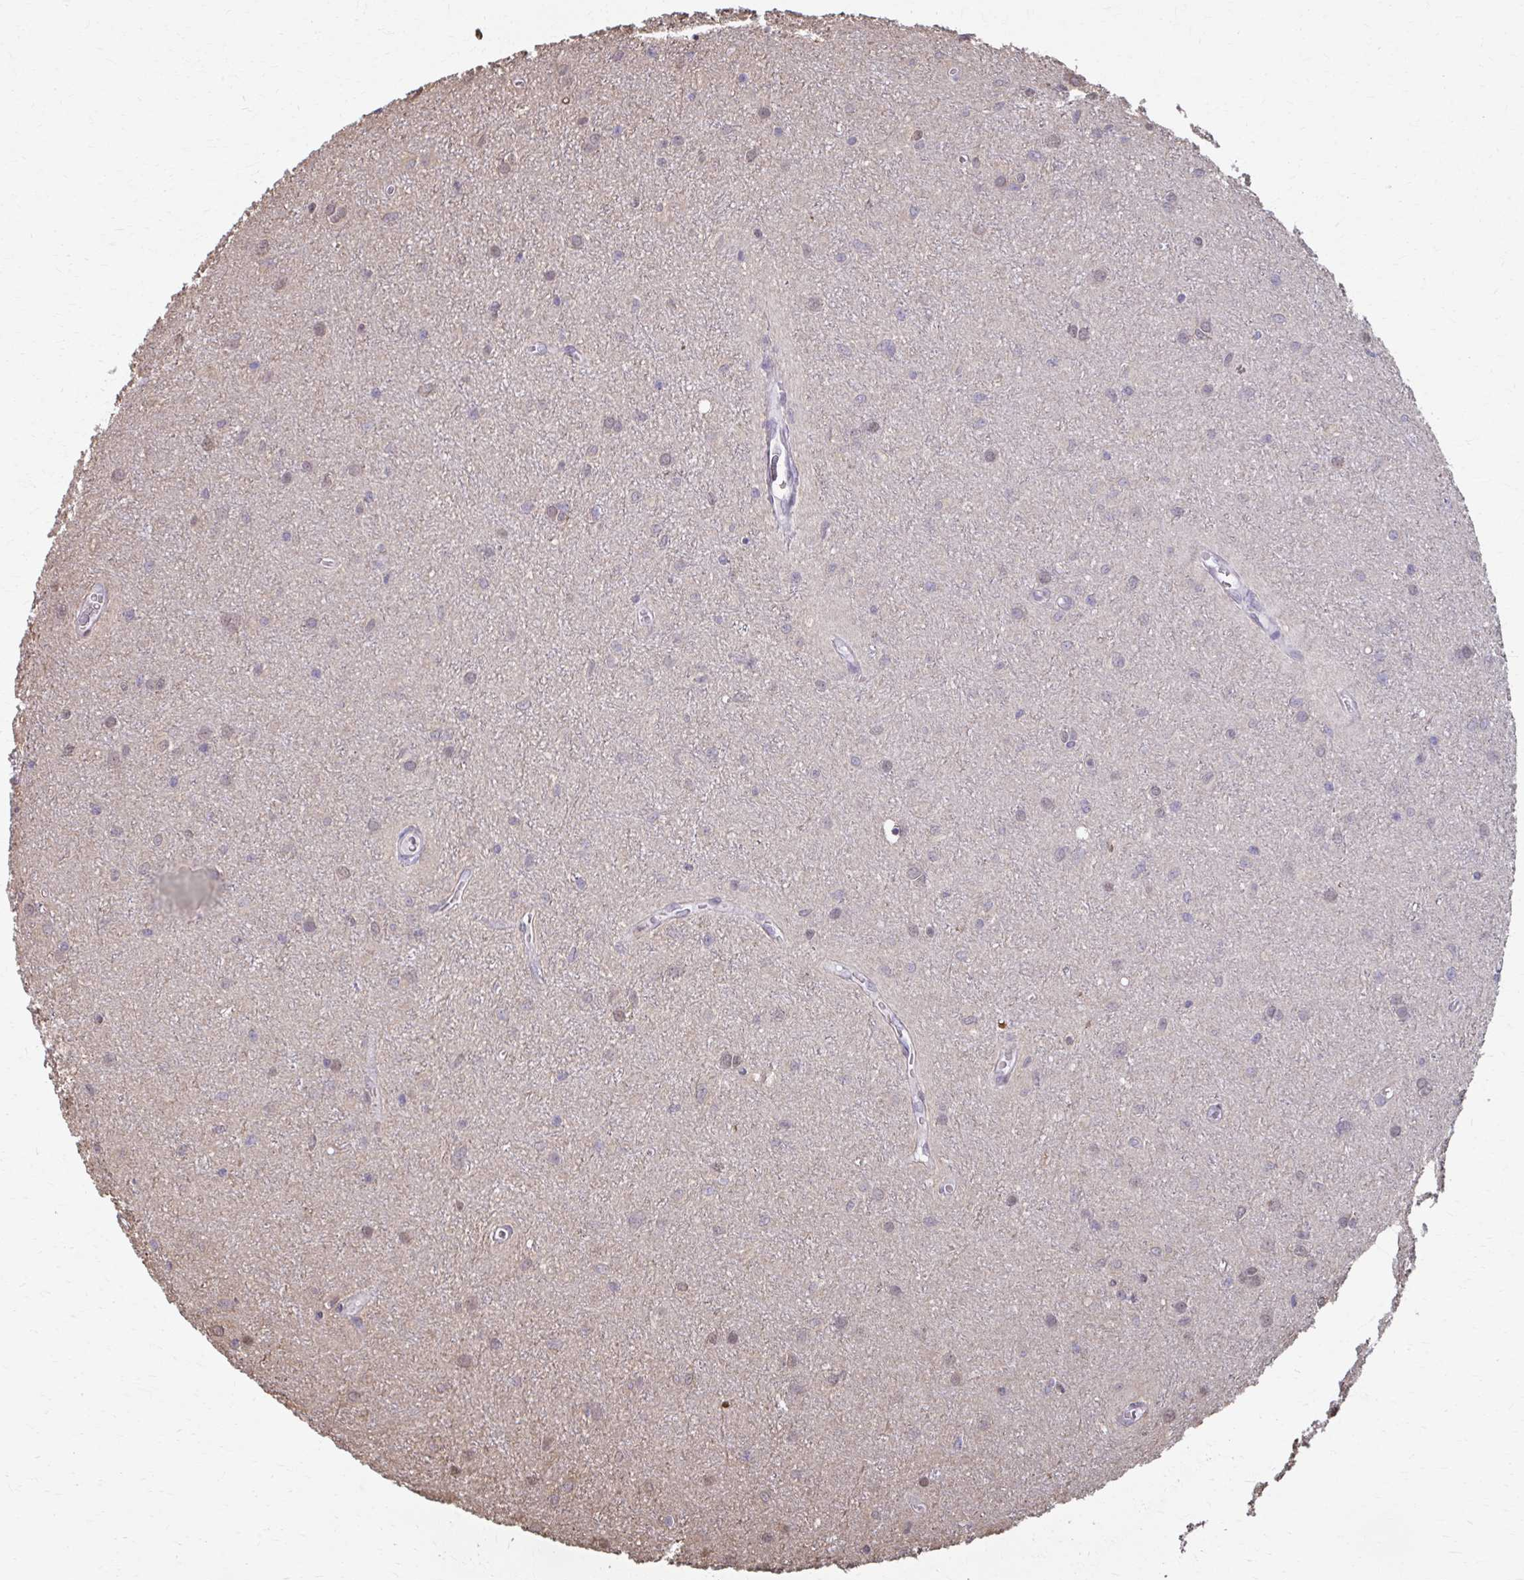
{"staining": {"intensity": "weak", "quantity": "<25%", "location": "nuclear"}, "tissue": "glioma", "cell_type": "Tumor cells", "image_type": "cancer", "snomed": [{"axis": "morphology", "description": "Glioma, malignant, Low grade"}, {"axis": "topography", "description": "Cerebellum"}], "caption": "The micrograph reveals no staining of tumor cells in malignant glioma (low-grade).", "gene": "ING4", "patient": {"sex": "female", "age": 5}}